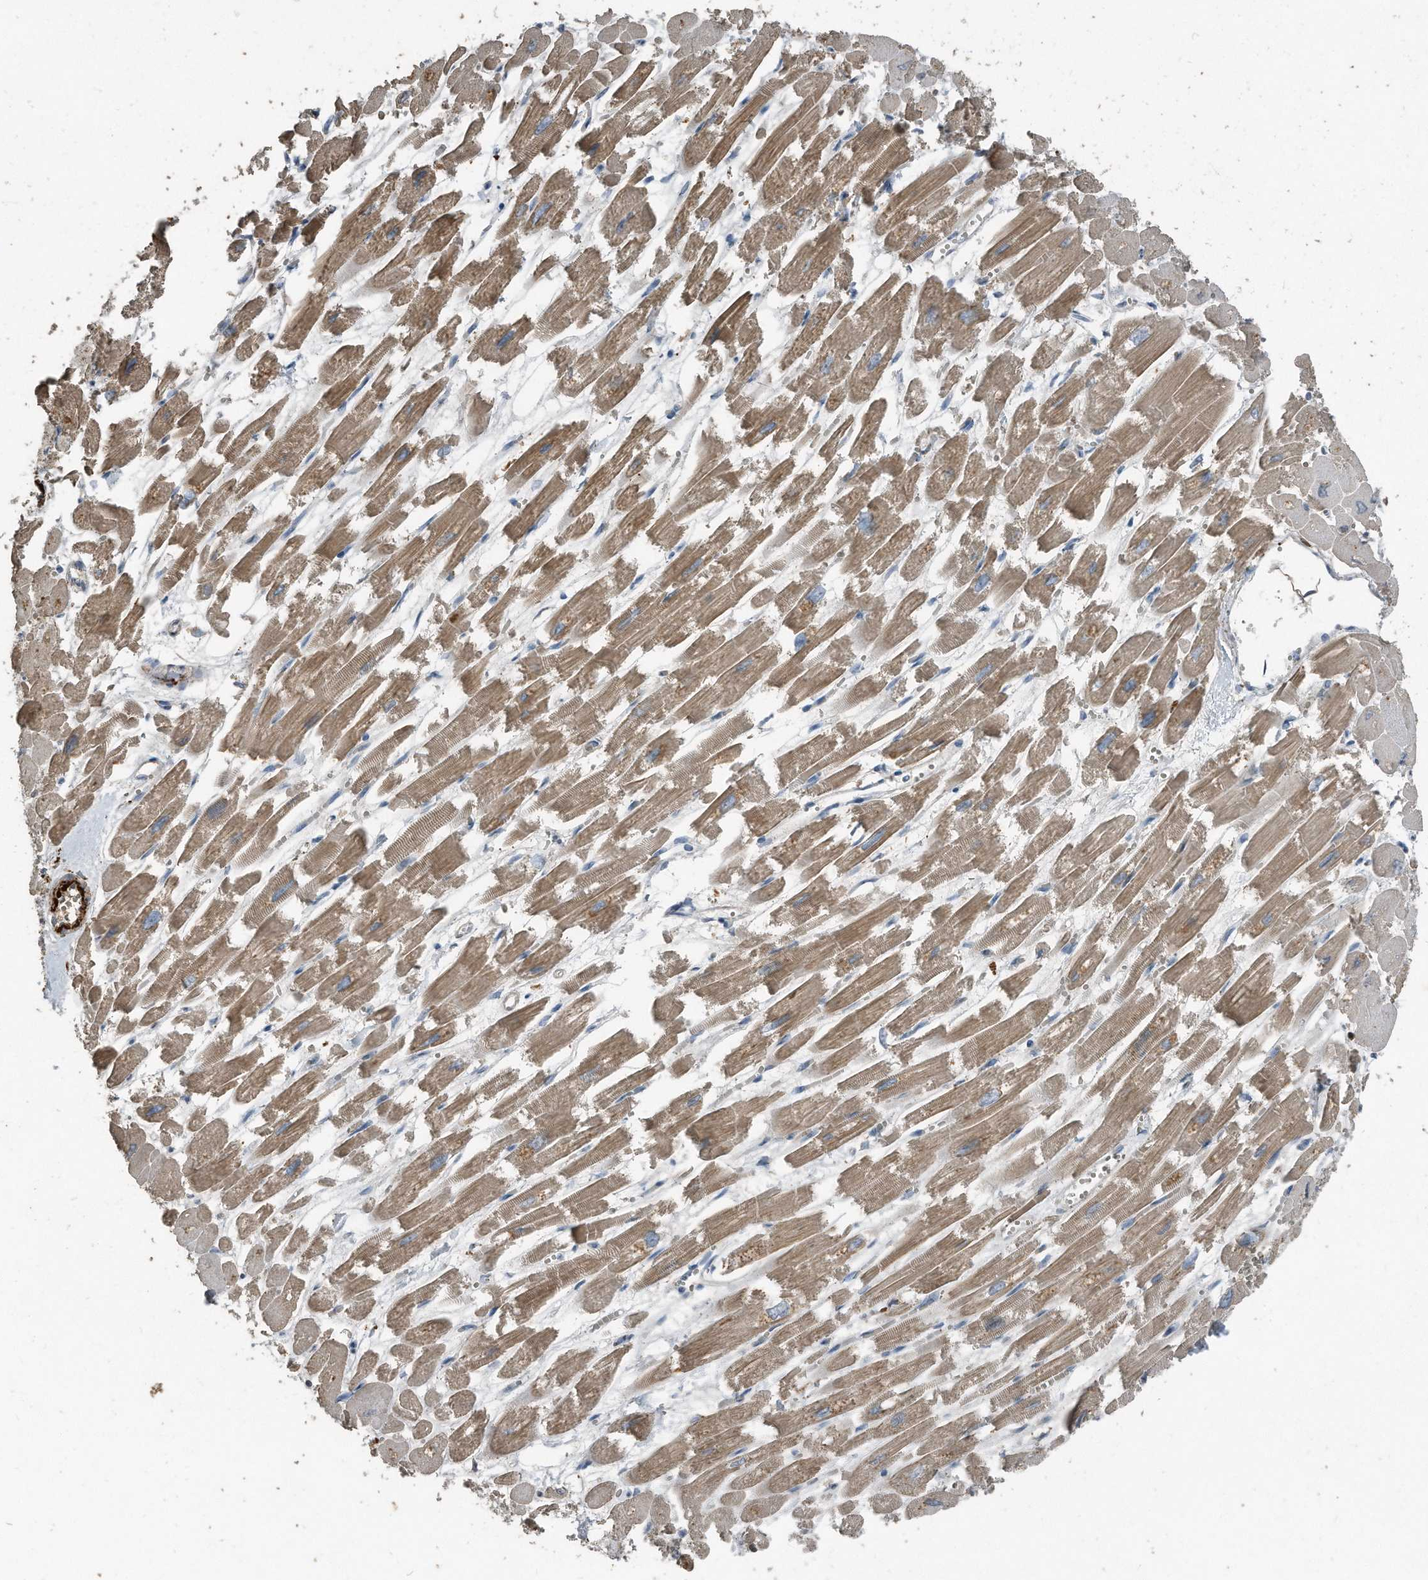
{"staining": {"intensity": "moderate", "quantity": "<25%", "location": "cytoplasmic/membranous"}, "tissue": "heart muscle", "cell_type": "Cardiomyocytes", "image_type": "normal", "snomed": [{"axis": "morphology", "description": "Normal tissue, NOS"}, {"axis": "topography", "description": "Heart"}], "caption": "Immunohistochemical staining of normal heart muscle reveals <25% levels of moderate cytoplasmic/membranous protein expression in about <25% of cardiomyocytes.", "gene": "C9", "patient": {"sex": "male", "age": 54}}